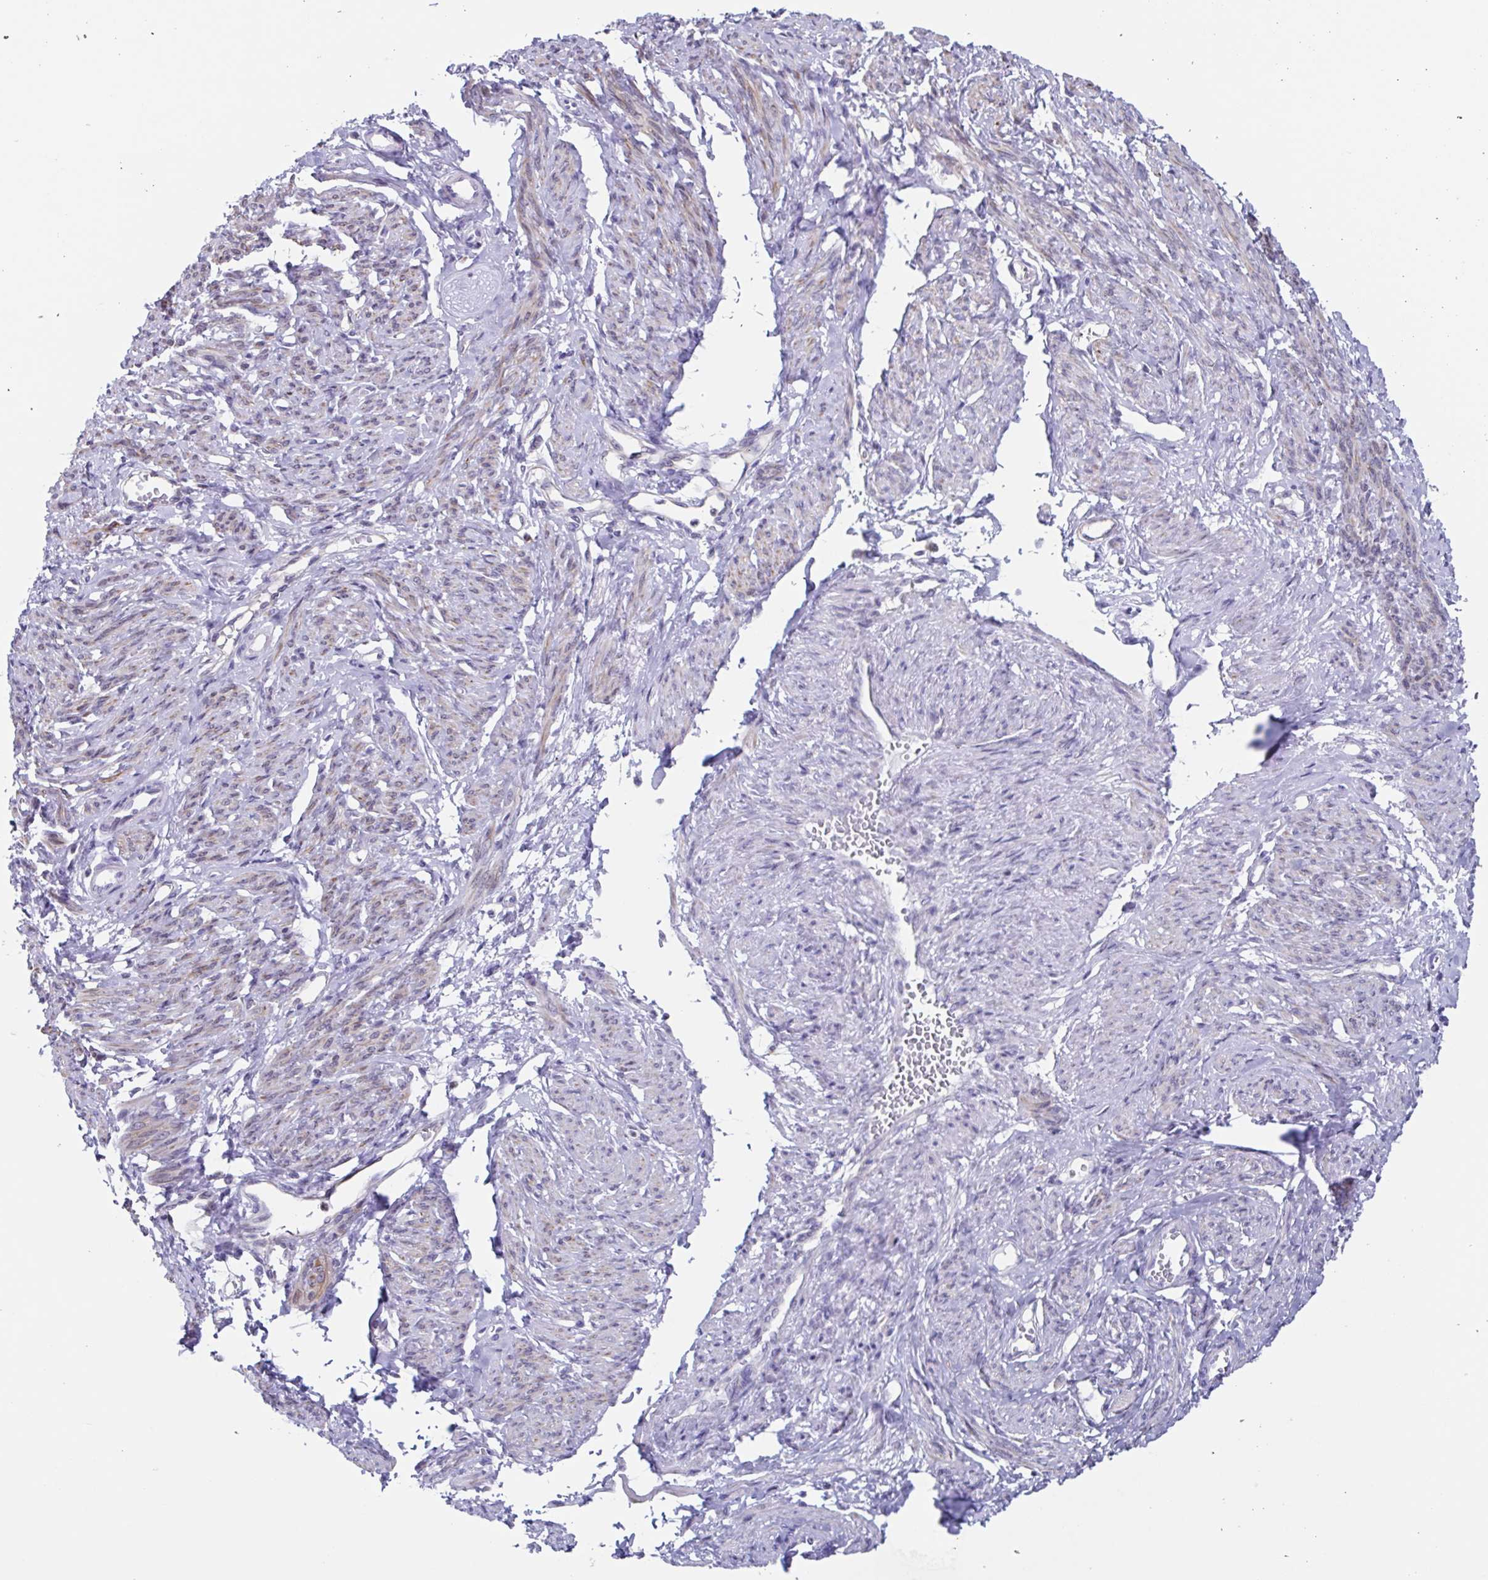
{"staining": {"intensity": "moderate", "quantity": "<25%", "location": "nuclear"}, "tissue": "smooth muscle", "cell_type": "Smooth muscle cells", "image_type": "normal", "snomed": [{"axis": "morphology", "description": "Normal tissue, NOS"}, {"axis": "topography", "description": "Smooth muscle"}], "caption": "Protein expression analysis of normal human smooth muscle reveals moderate nuclear staining in approximately <25% of smooth muscle cells. Using DAB (brown) and hematoxylin (blue) stains, captured at high magnification using brightfield microscopy.", "gene": "PBOV1", "patient": {"sex": "female", "age": 65}}